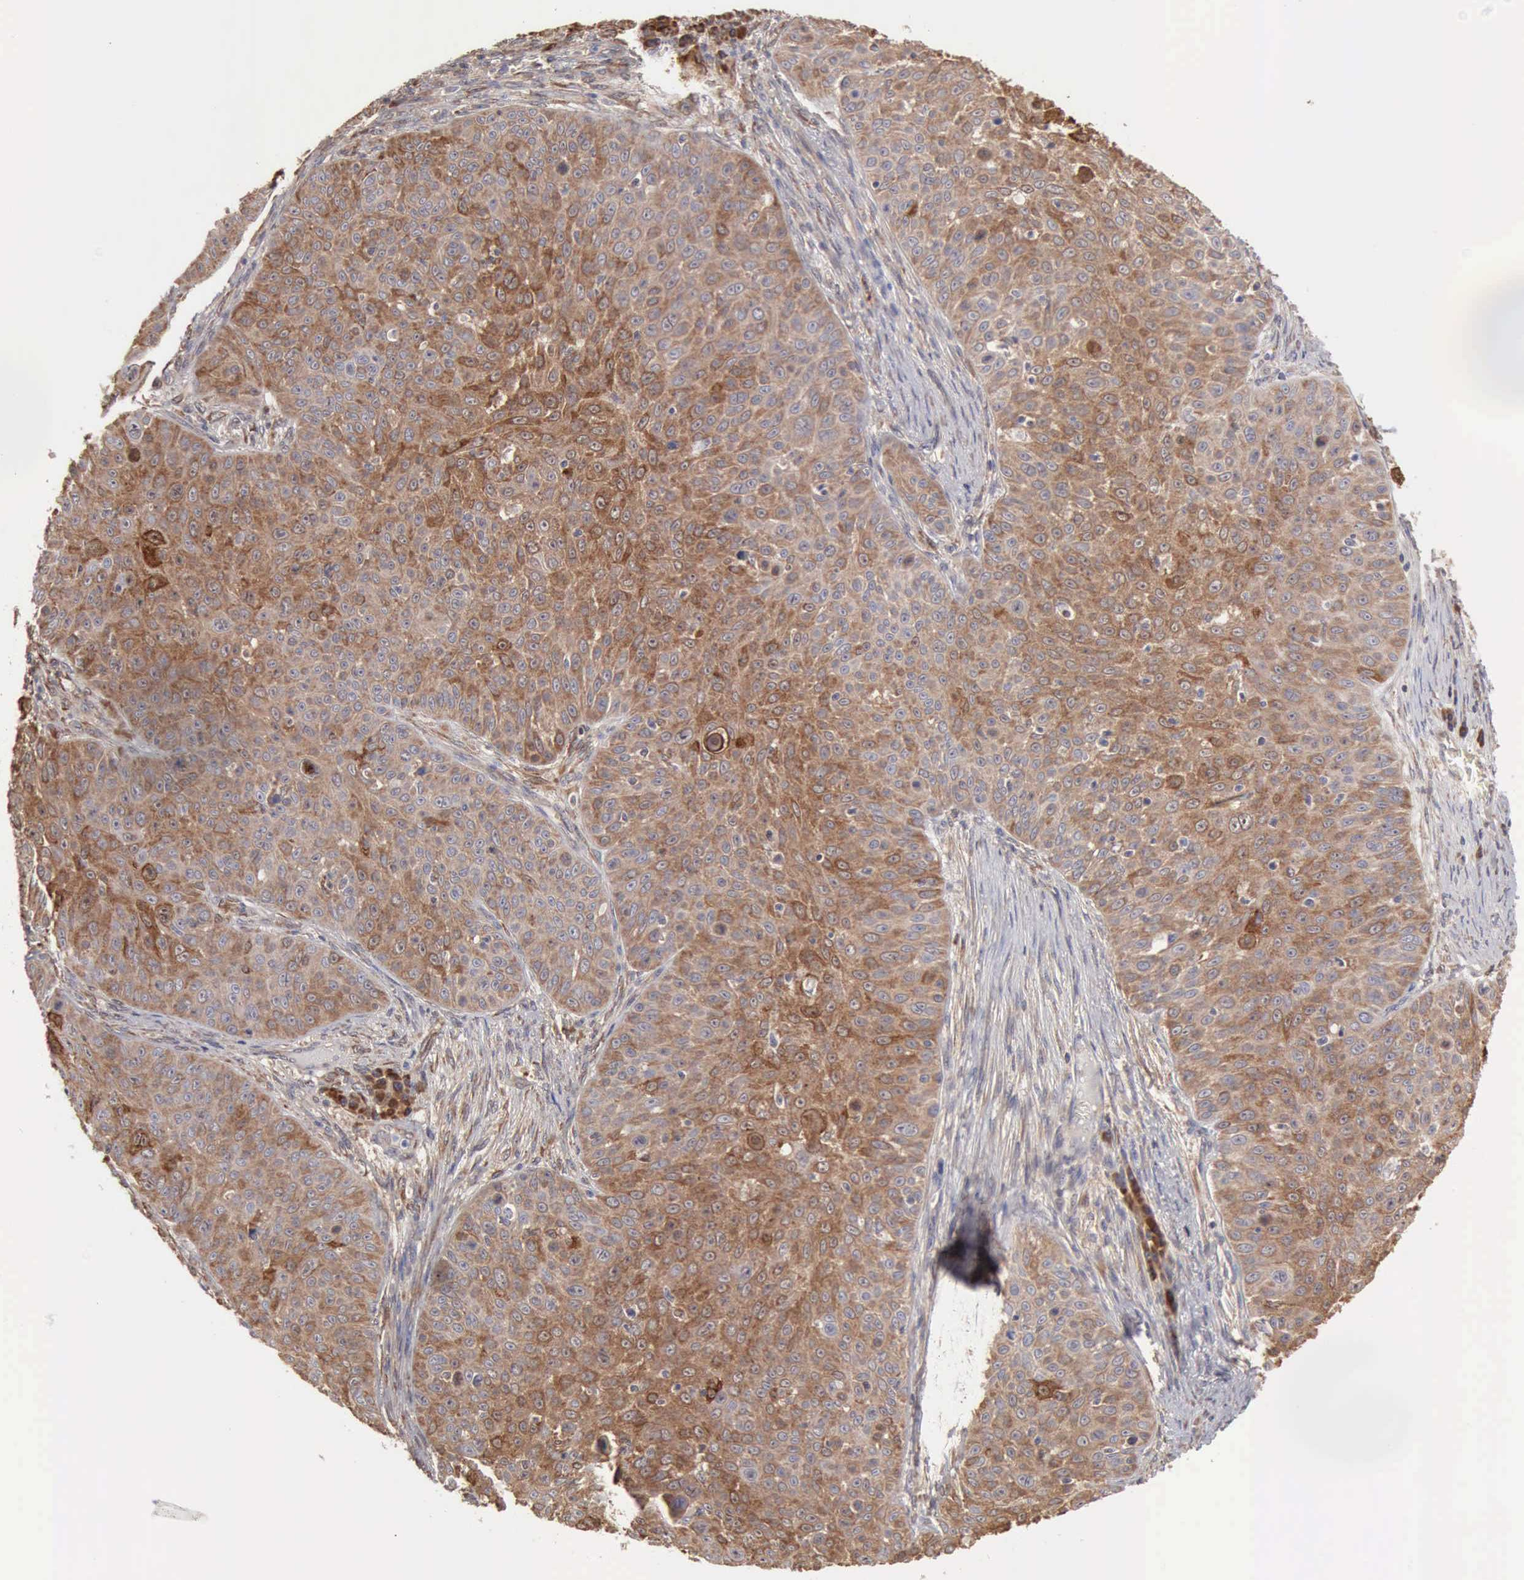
{"staining": {"intensity": "moderate", "quantity": ">75%", "location": "cytoplasmic/membranous"}, "tissue": "skin cancer", "cell_type": "Tumor cells", "image_type": "cancer", "snomed": [{"axis": "morphology", "description": "Squamous cell carcinoma, NOS"}, {"axis": "topography", "description": "Skin"}], "caption": "Skin squamous cell carcinoma stained with DAB (3,3'-diaminobenzidine) immunohistochemistry demonstrates medium levels of moderate cytoplasmic/membranous staining in approximately >75% of tumor cells.", "gene": "APOL2", "patient": {"sex": "male", "age": 82}}